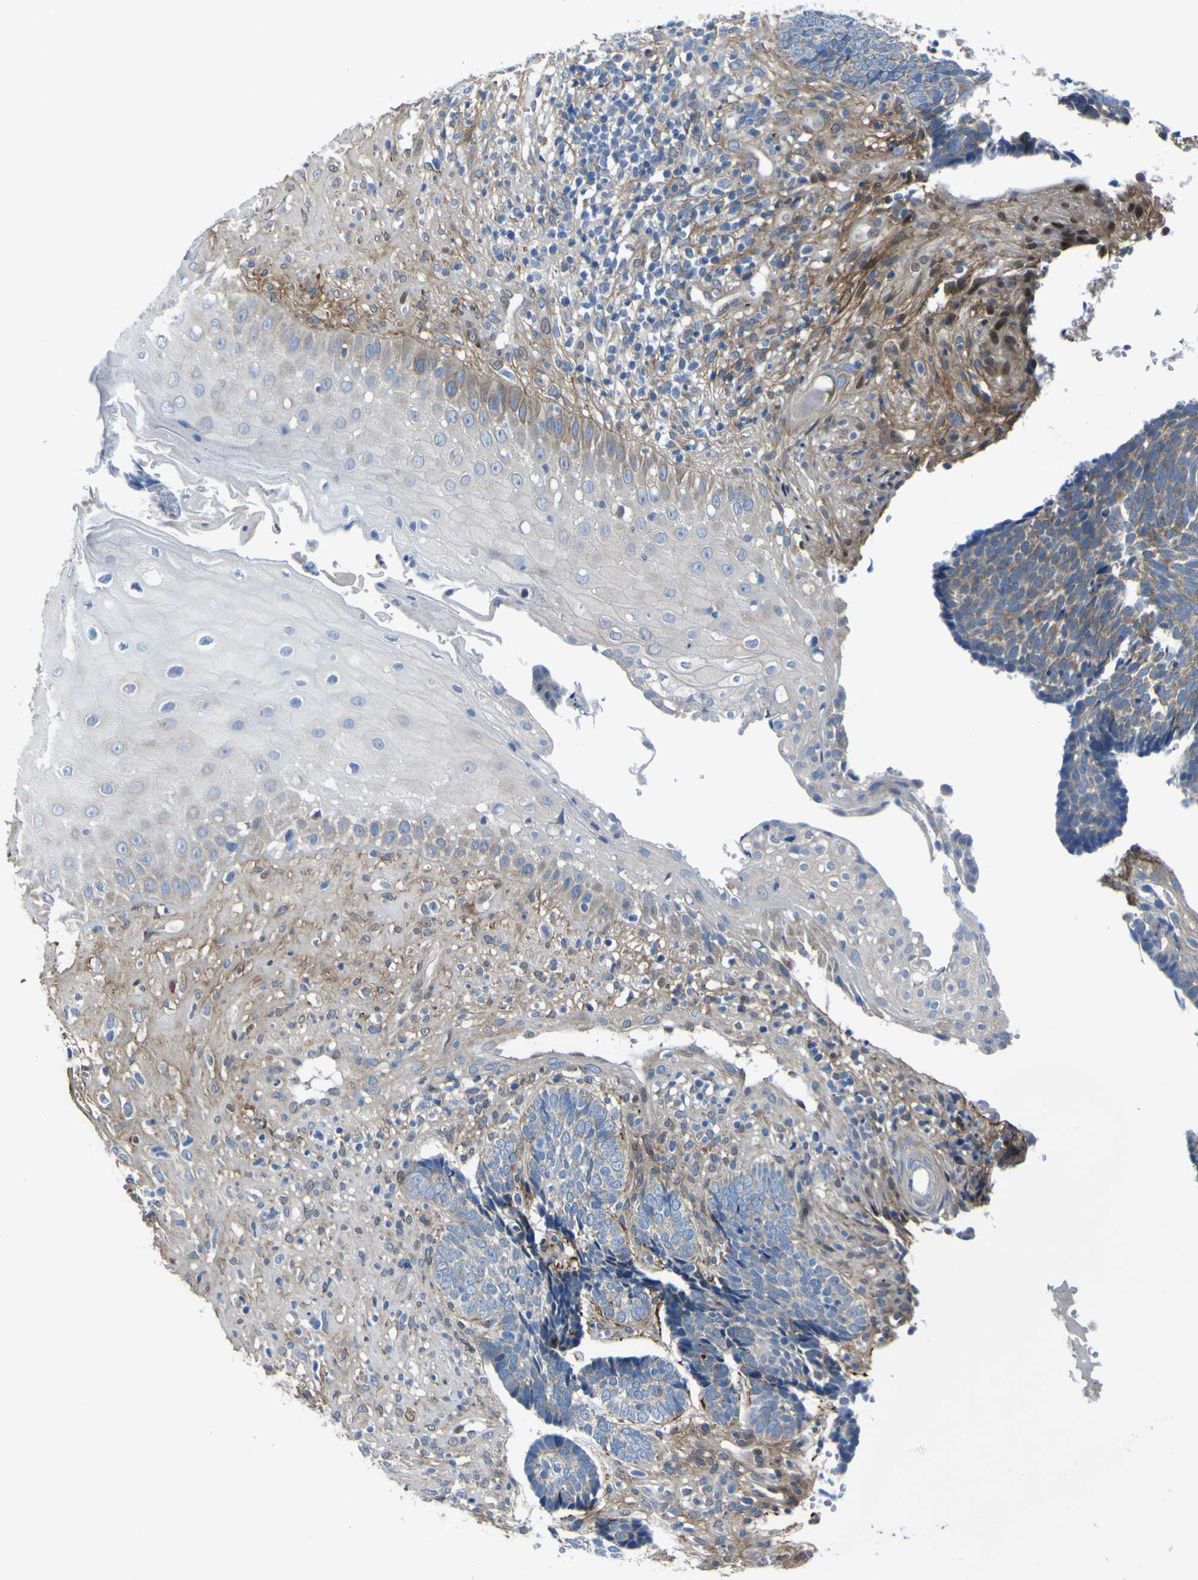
{"staining": {"intensity": "moderate", "quantity": ">75%", "location": "cytoplasmic/membranous"}, "tissue": "skin cancer", "cell_type": "Tumor cells", "image_type": "cancer", "snomed": [{"axis": "morphology", "description": "Basal cell carcinoma"}, {"axis": "topography", "description": "Skin"}], "caption": "Protein expression analysis of human skin cancer (basal cell carcinoma) reveals moderate cytoplasmic/membranous staining in approximately >75% of tumor cells.", "gene": "LRRN1", "patient": {"sex": "male", "age": 84}}